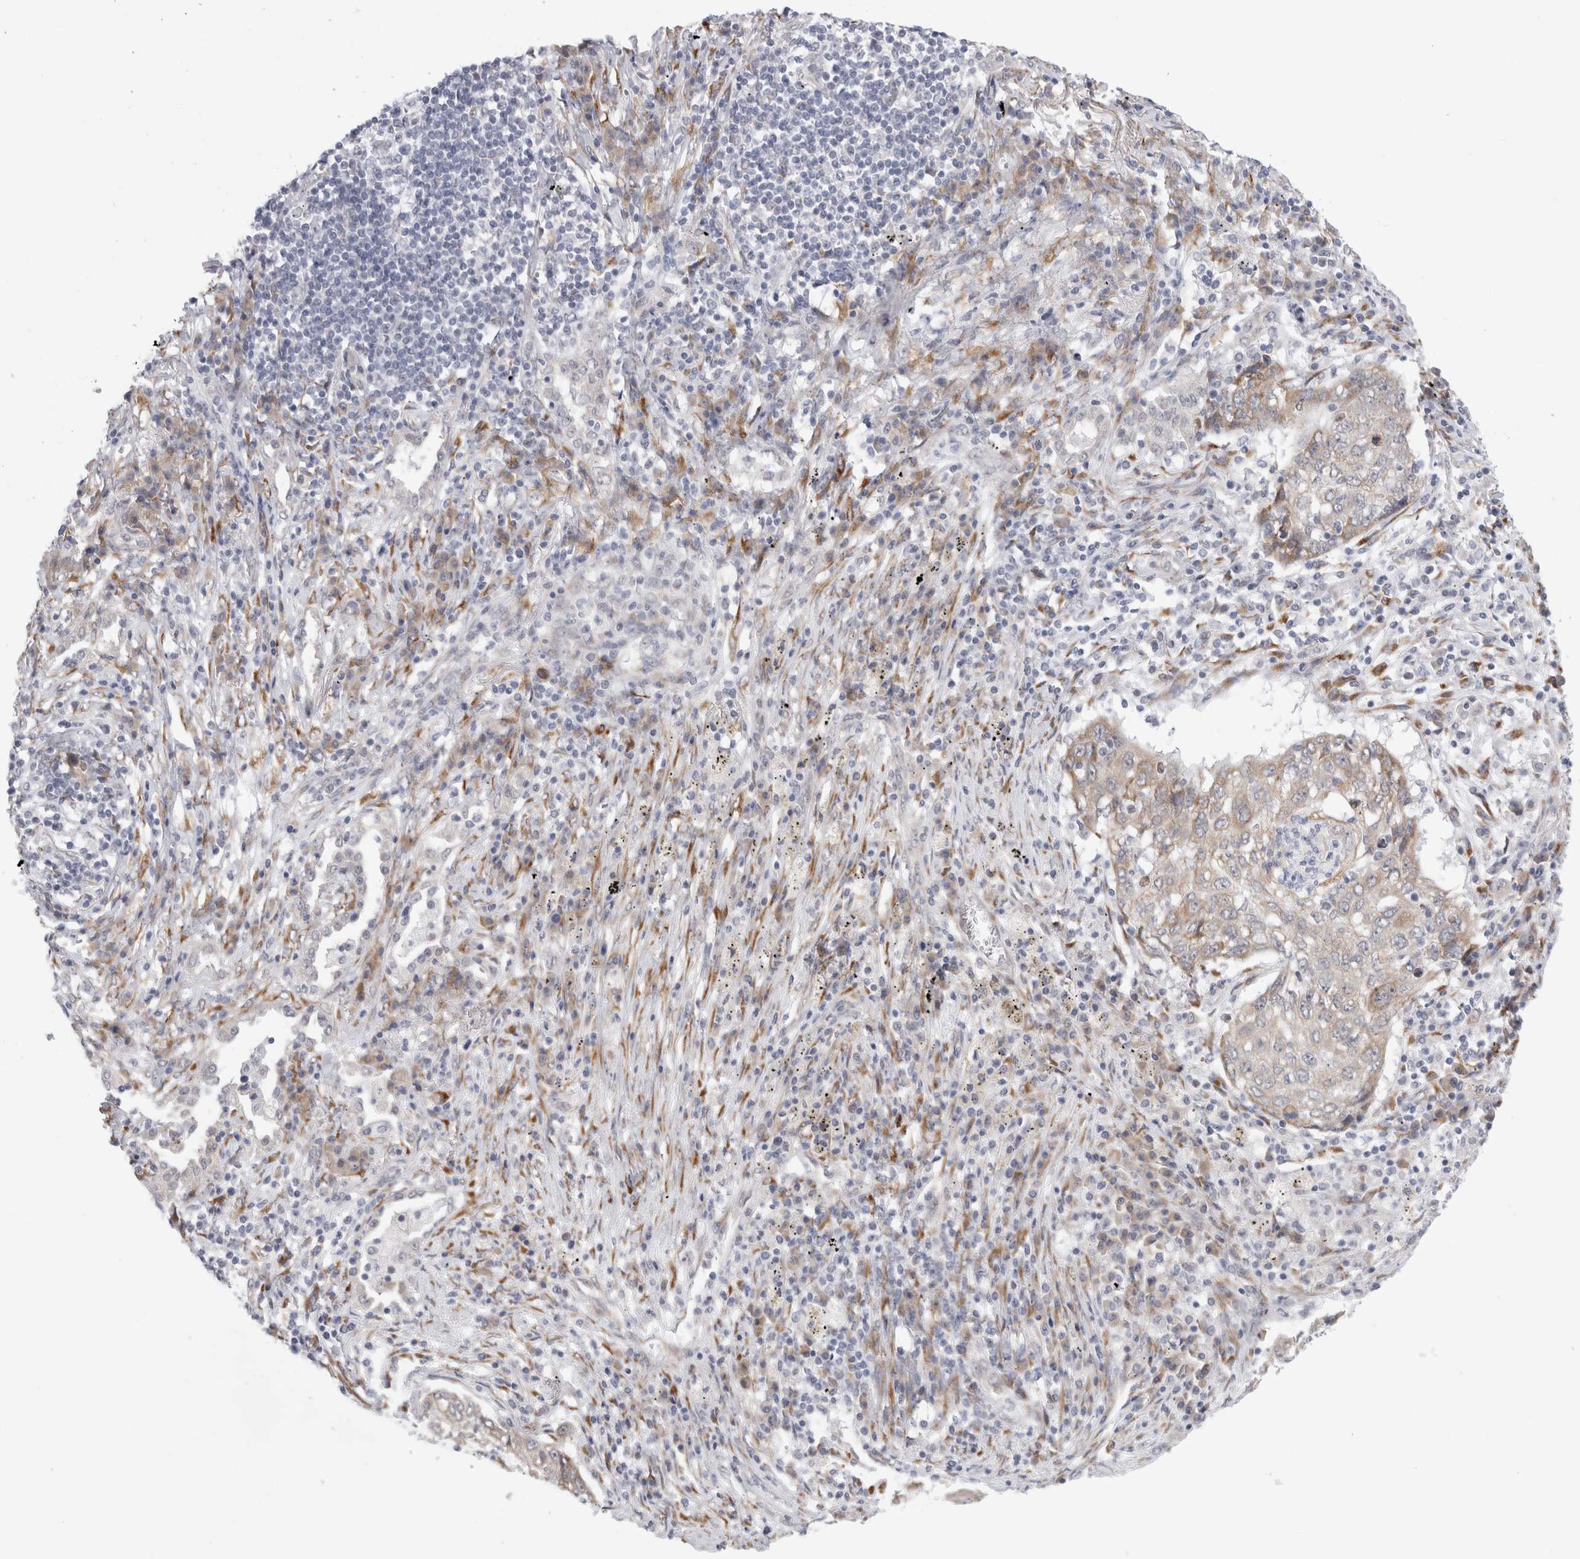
{"staining": {"intensity": "weak", "quantity": "<25%", "location": "cytoplasmic/membranous"}, "tissue": "lung cancer", "cell_type": "Tumor cells", "image_type": "cancer", "snomed": [{"axis": "morphology", "description": "Squamous cell carcinoma, NOS"}, {"axis": "topography", "description": "Lung"}], "caption": "DAB (3,3'-diaminobenzidine) immunohistochemical staining of human lung squamous cell carcinoma shows no significant staining in tumor cells.", "gene": "TRMT1L", "patient": {"sex": "female", "age": 63}}